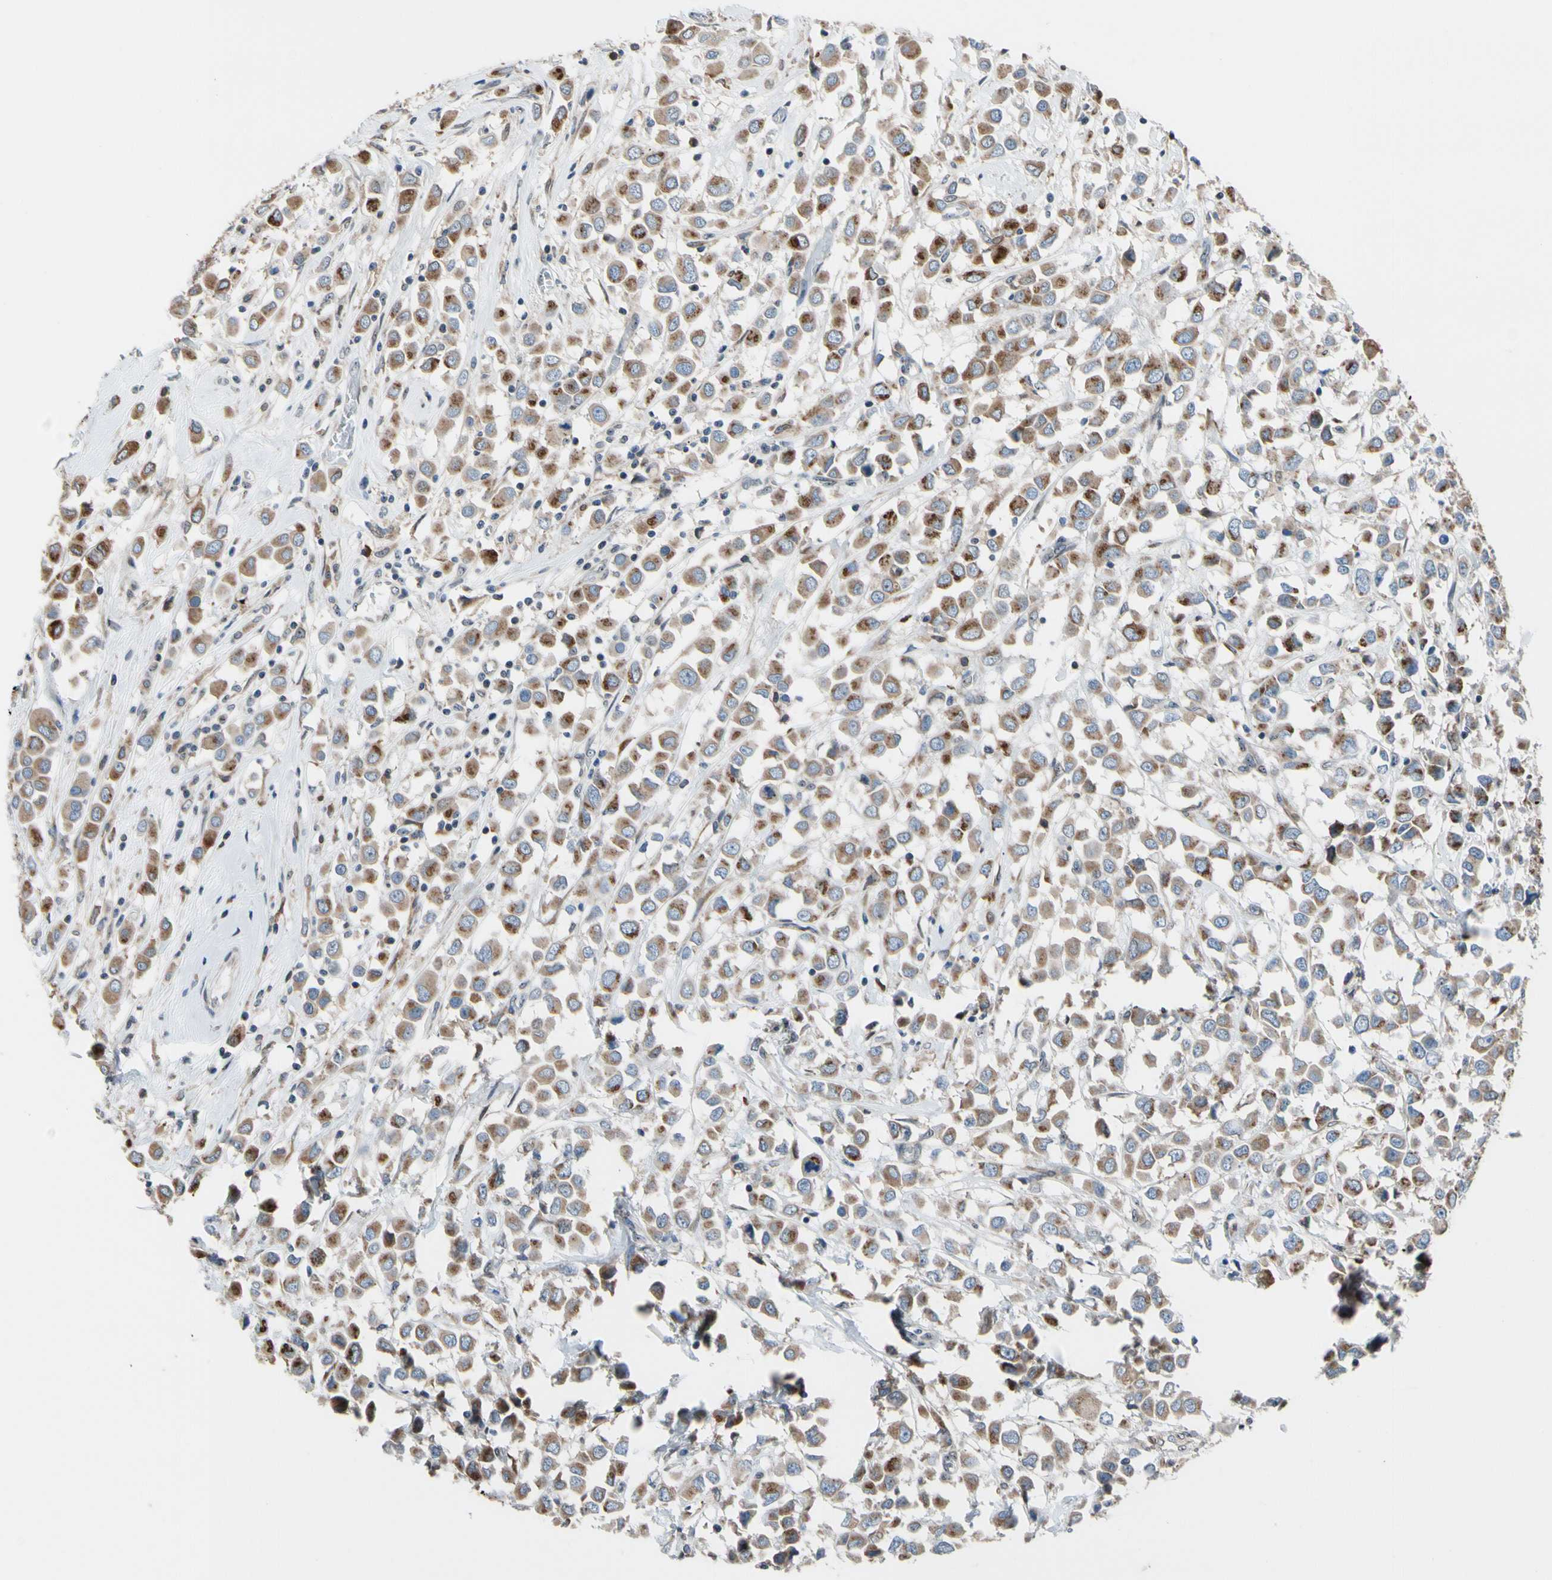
{"staining": {"intensity": "moderate", "quantity": ">75%", "location": "cytoplasmic/membranous"}, "tissue": "breast cancer", "cell_type": "Tumor cells", "image_type": "cancer", "snomed": [{"axis": "morphology", "description": "Duct carcinoma"}, {"axis": "topography", "description": "Breast"}], "caption": "IHC staining of infiltrating ductal carcinoma (breast), which exhibits medium levels of moderate cytoplasmic/membranous staining in approximately >75% of tumor cells indicating moderate cytoplasmic/membranous protein positivity. The staining was performed using DAB (brown) for protein detection and nuclei were counterstained in hematoxylin (blue).", "gene": "TMED7", "patient": {"sex": "female", "age": 61}}